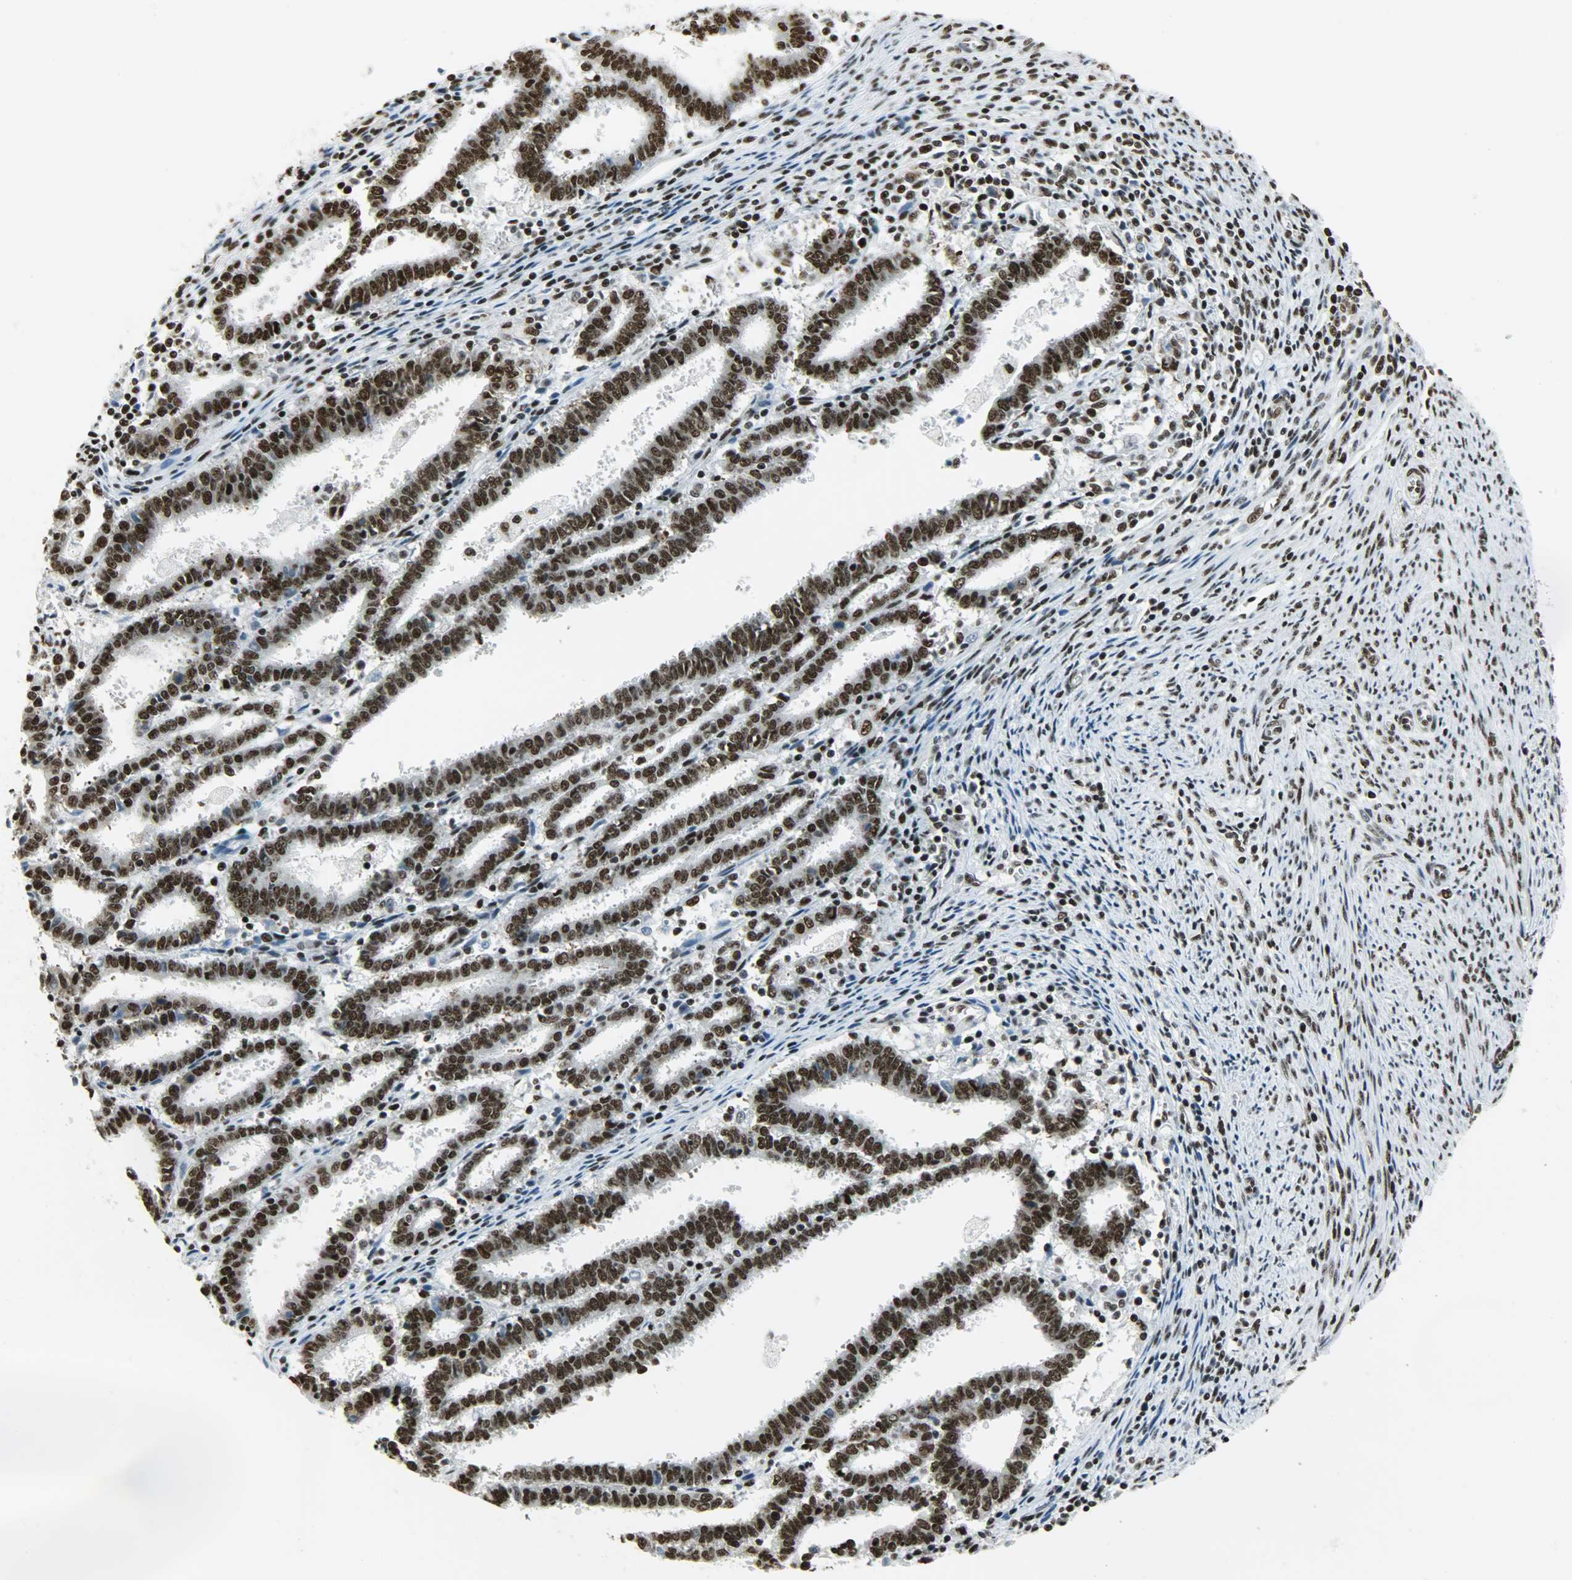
{"staining": {"intensity": "strong", "quantity": ">75%", "location": "nuclear"}, "tissue": "endometrial cancer", "cell_type": "Tumor cells", "image_type": "cancer", "snomed": [{"axis": "morphology", "description": "Adenocarcinoma, NOS"}, {"axis": "topography", "description": "Uterus"}], "caption": "IHC staining of endometrial cancer, which reveals high levels of strong nuclear positivity in about >75% of tumor cells indicating strong nuclear protein staining. The staining was performed using DAB (3,3'-diaminobenzidine) (brown) for protein detection and nuclei were counterstained in hematoxylin (blue).", "gene": "SNRPA", "patient": {"sex": "female", "age": 83}}